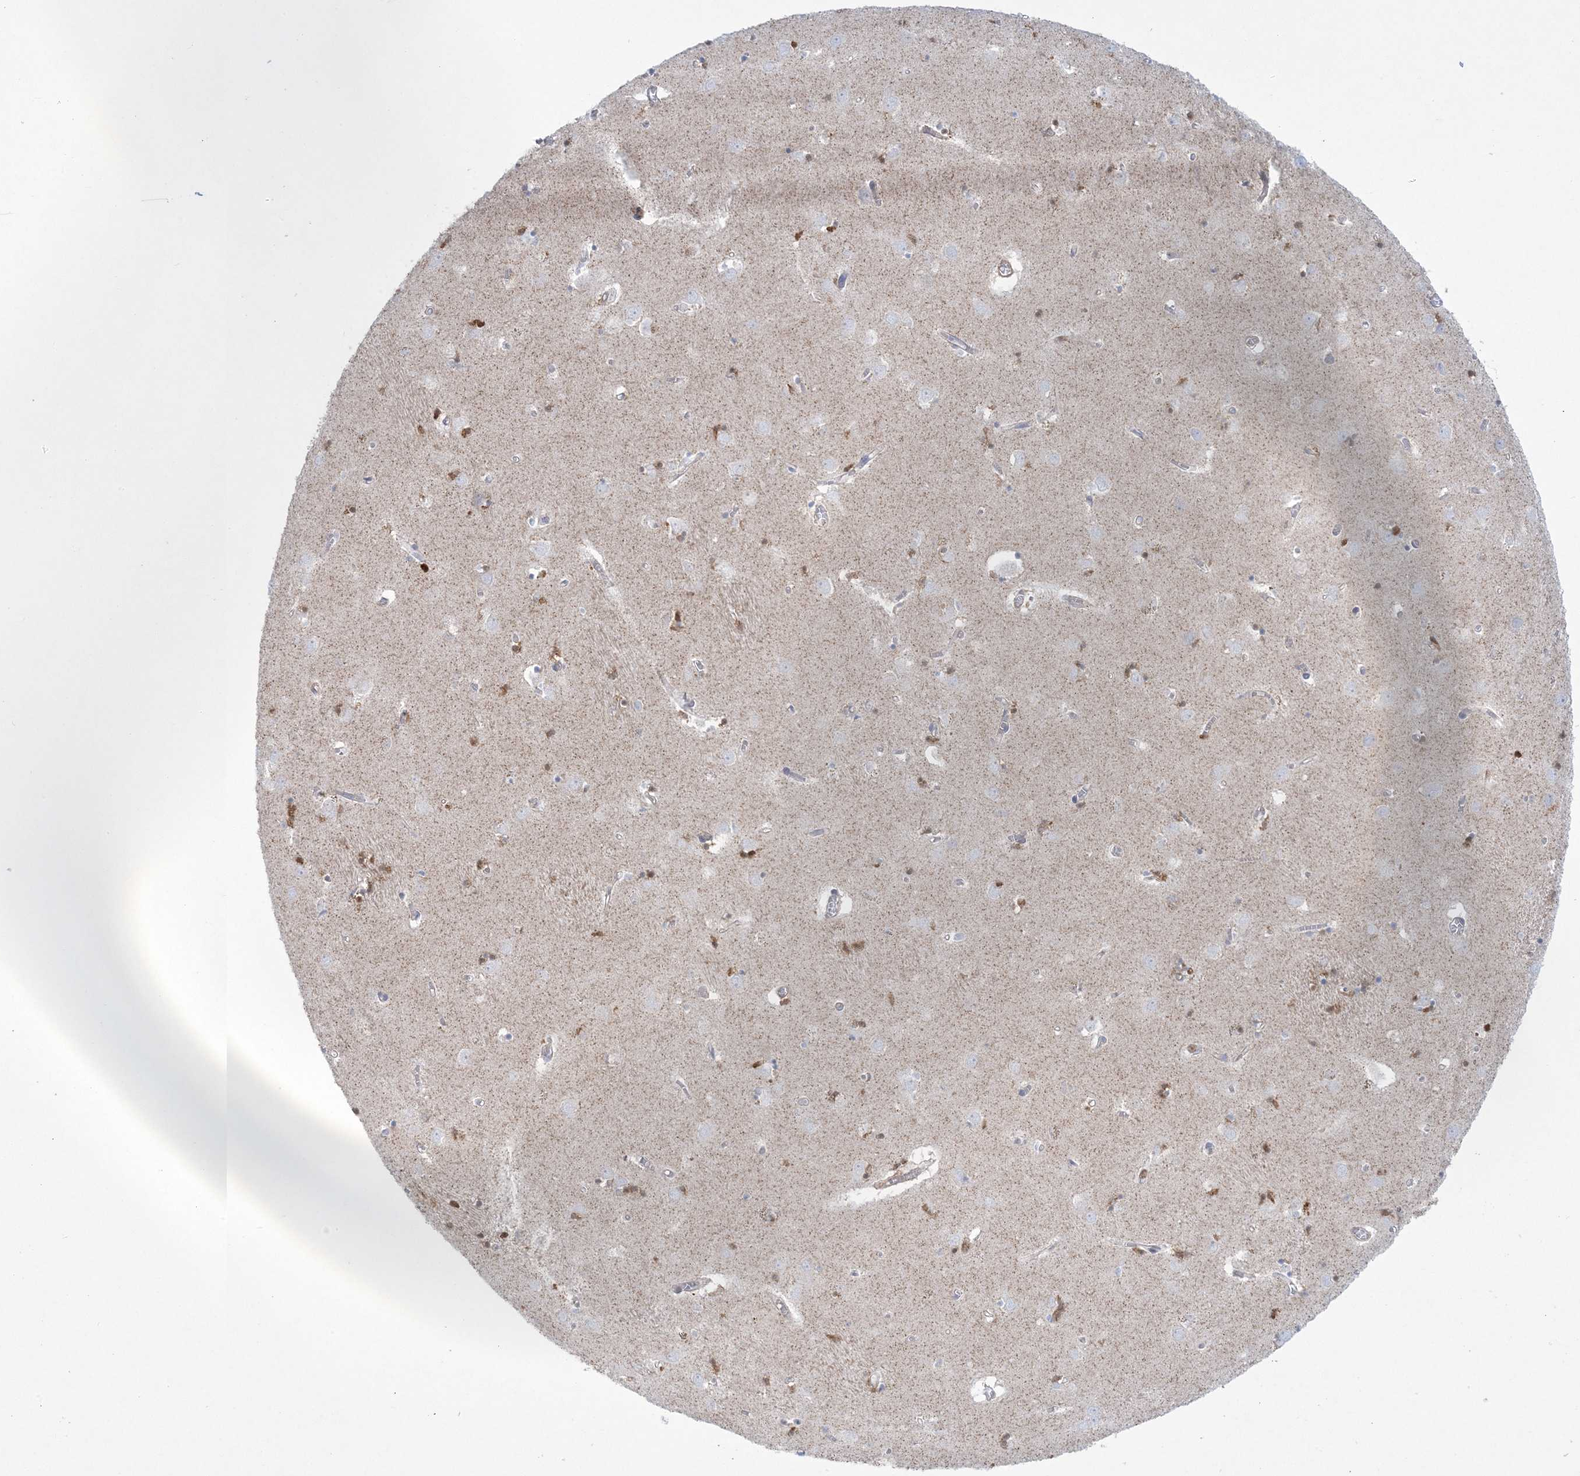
{"staining": {"intensity": "negative", "quantity": "none", "location": "none"}, "tissue": "caudate", "cell_type": "Glial cells", "image_type": "normal", "snomed": [{"axis": "morphology", "description": "Normal tissue, NOS"}, {"axis": "topography", "description": "Lateral ventricle wall"}], "caption": "An IHC histopathology image of normal caudate is shown. There is no staining in glial cells of caudate.", "gene": "ARHGAP30", "patient": {"sex": "male", "age": 70}}